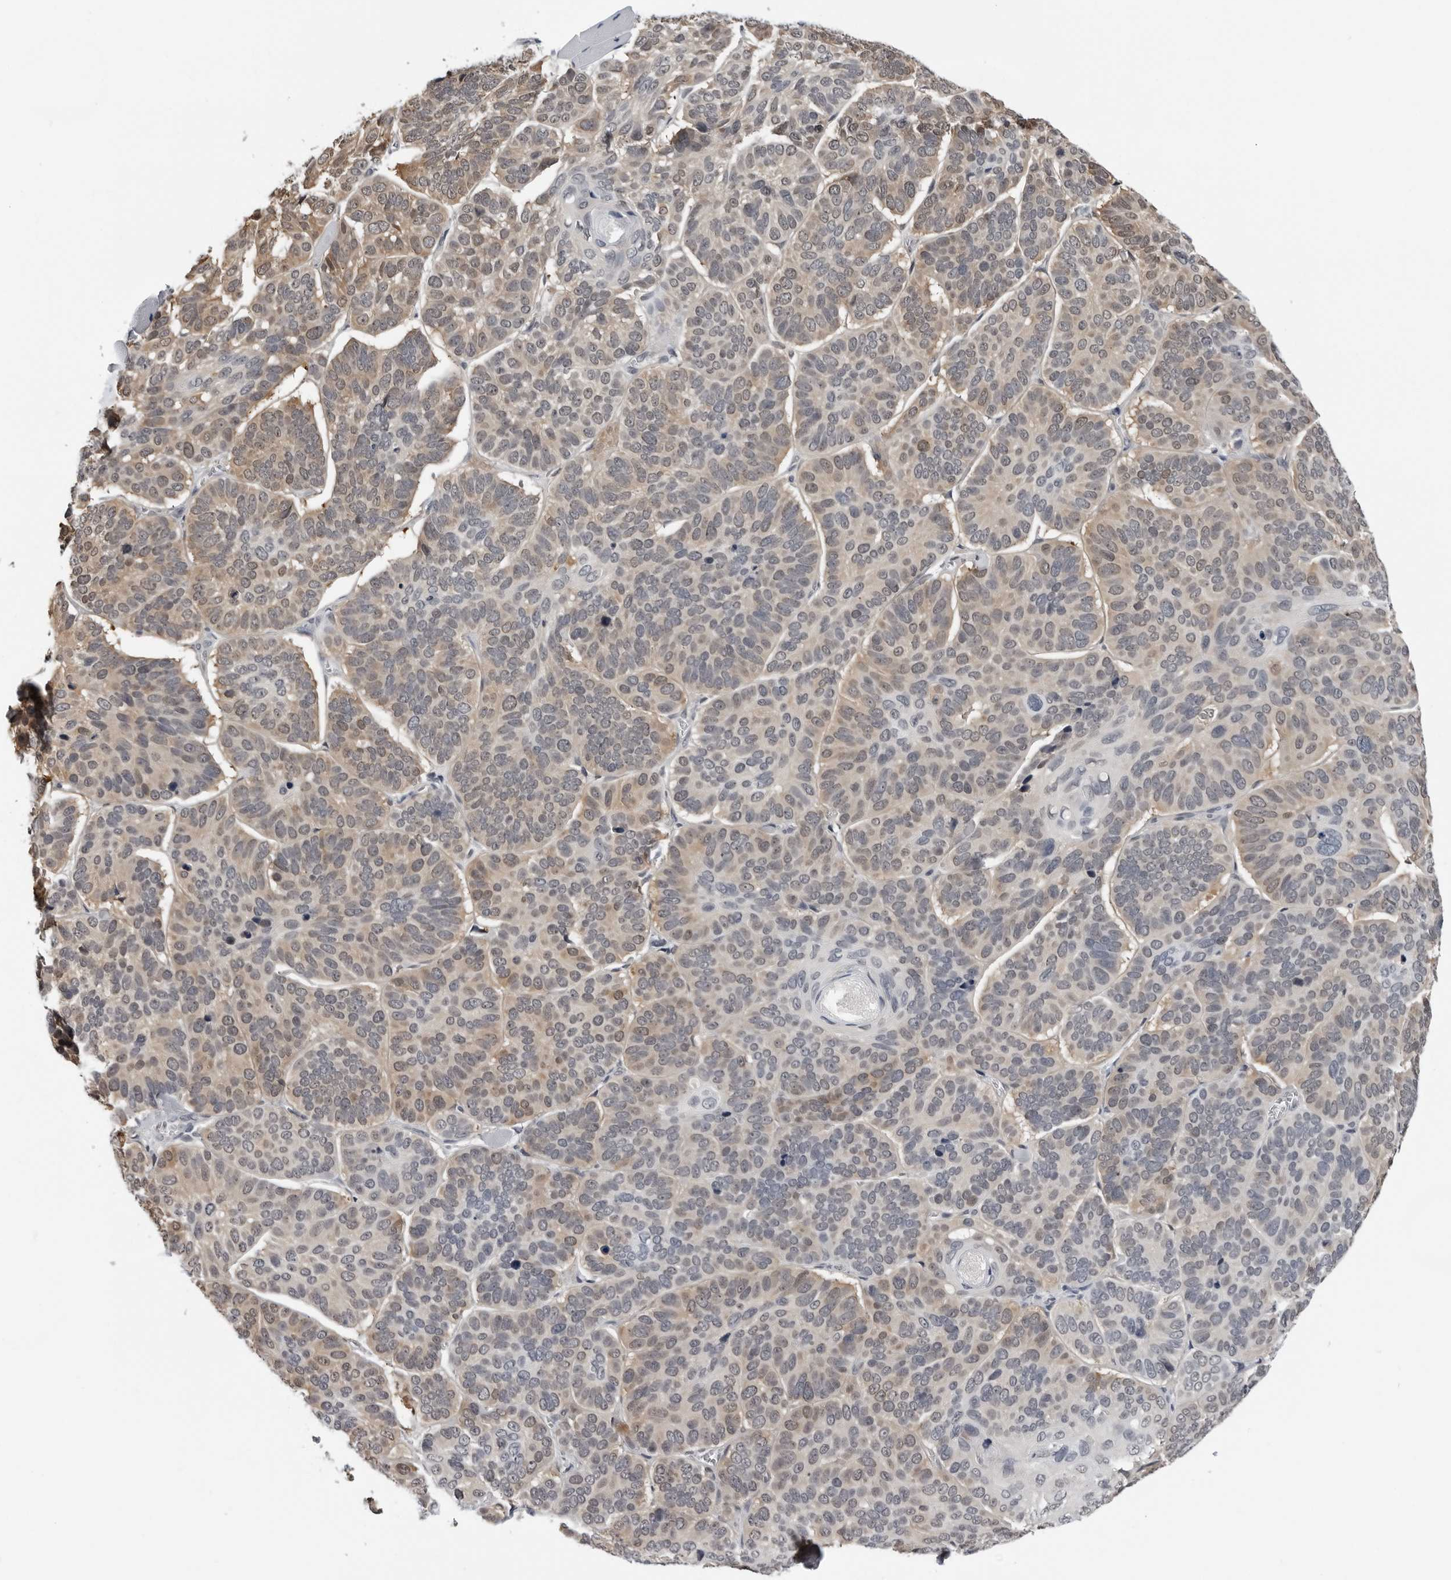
{"staining": {"intensity": "weak", "quantity": ">75%", "location": "cytoplasmic/membranous"}, "tissue": "skin cancer", "cell_type": "Tumor cells", "image_type": "cancer", "snomed": [{"axis": "morphology", "description": "Basal cell carcinoma"}, {"axis": "topography", "description": "Skin"}], "caption": "Immunohistochemical staining of skin cancer (basal cell carcinoma) shows low levels of weak cytoplasmic/membranous protein staining in about >75% of tumor cells. (Stains: DAB (3,3'-diaminobenzidine) in brown, nuclei in blue, Microscopy: brightfield microscopy at high magnification).", "gene": "HSPH1", "patient": {"sex": "male", "age": 62}}